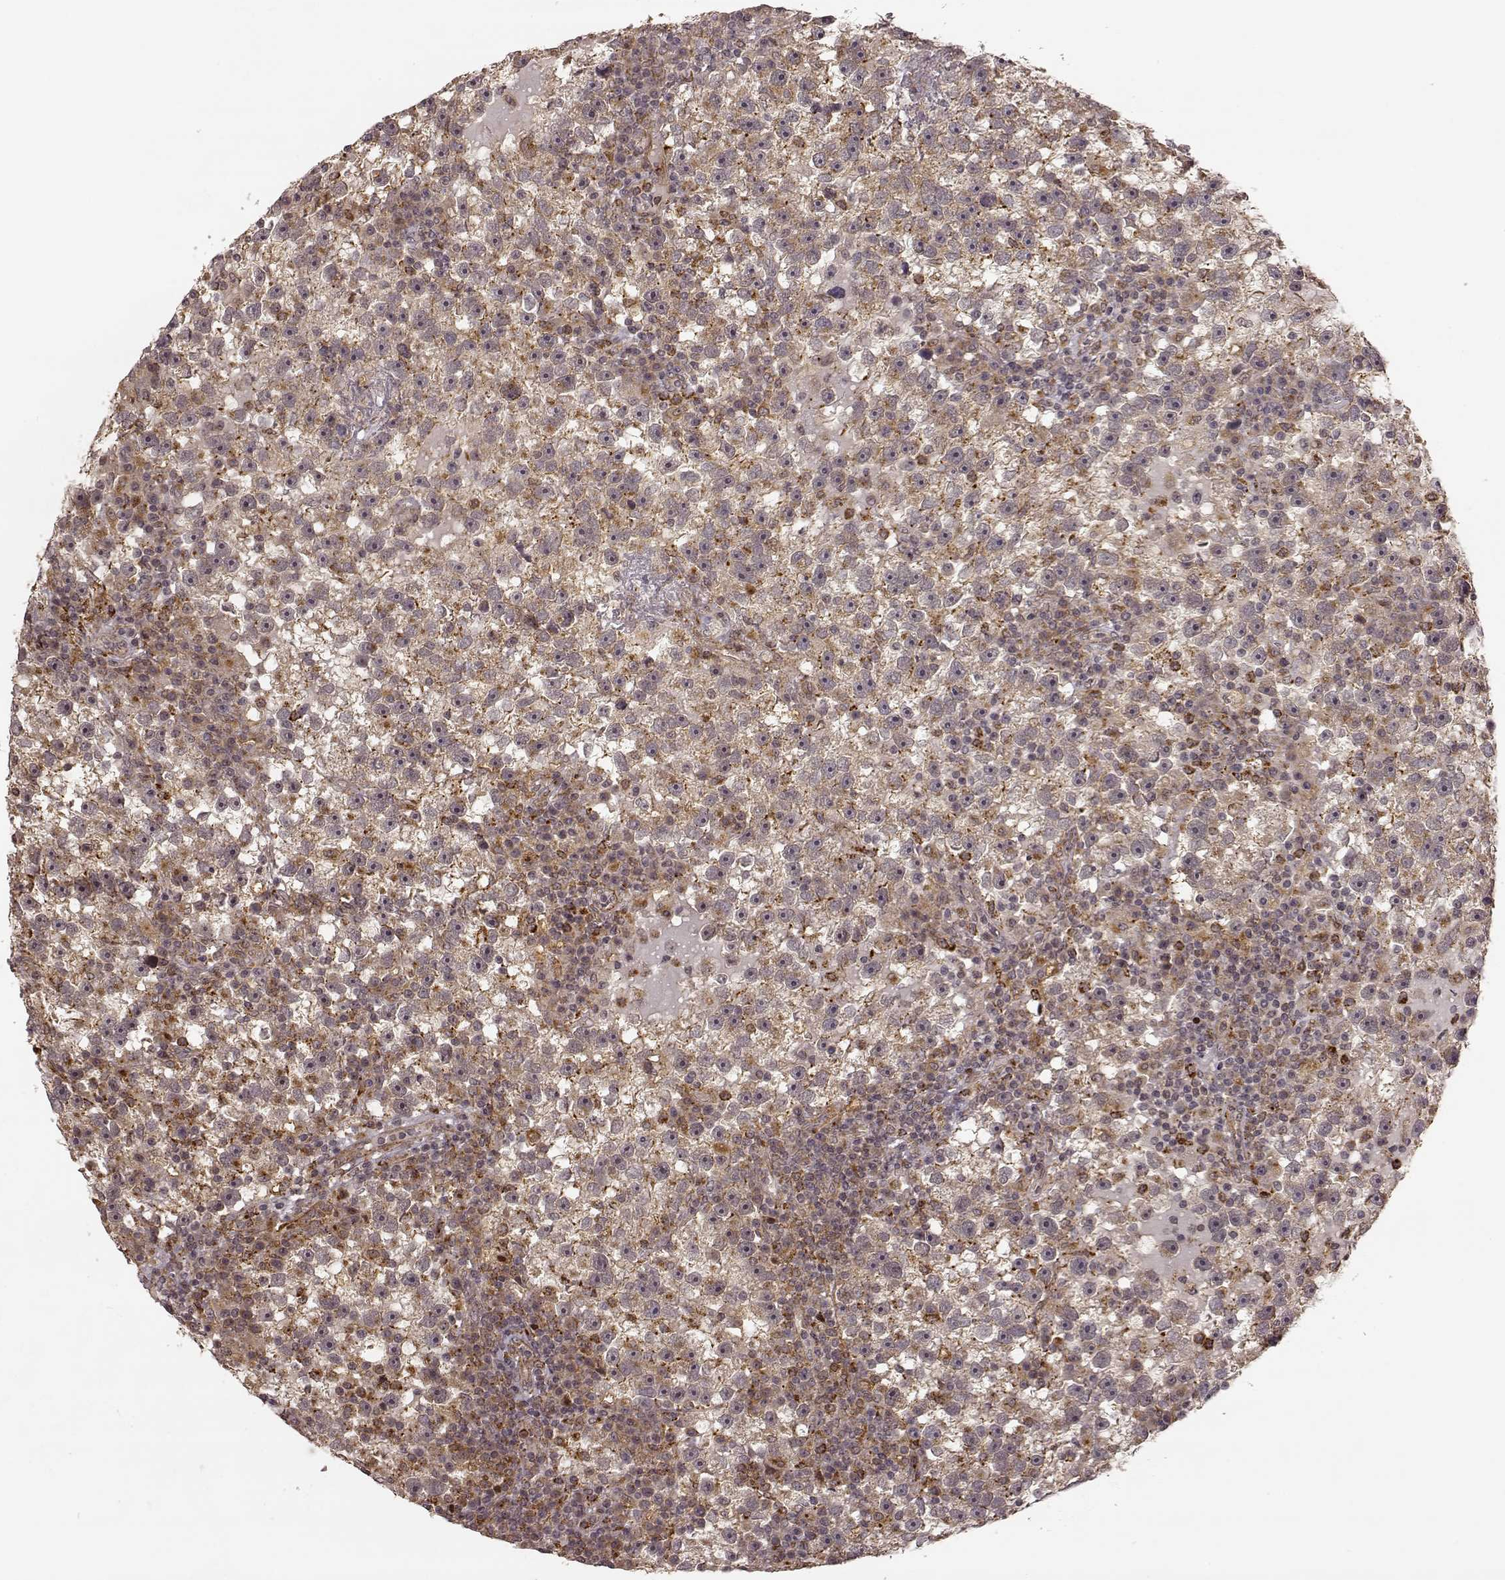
{"staining": {"intensity": "weak", "quantity": ">75%", "location": "cytoplasmic/membranous"}, "tissue": "testis cancer", "cell_type": "Tumor cells", "image_type": "cancer", "snomed": [{"axis": "morphology", "description": "Seminoma, NOS"}, {"axis": "topography", "description": "Testis"}], "caption": "This is a photomicrograph of IHC staining of testis cancer, which shows weak staining in the cytoplasmic/membranous of tumor cells.", "gene": "SLC12A9", "patient": {"sex": "male", "age": 47}}